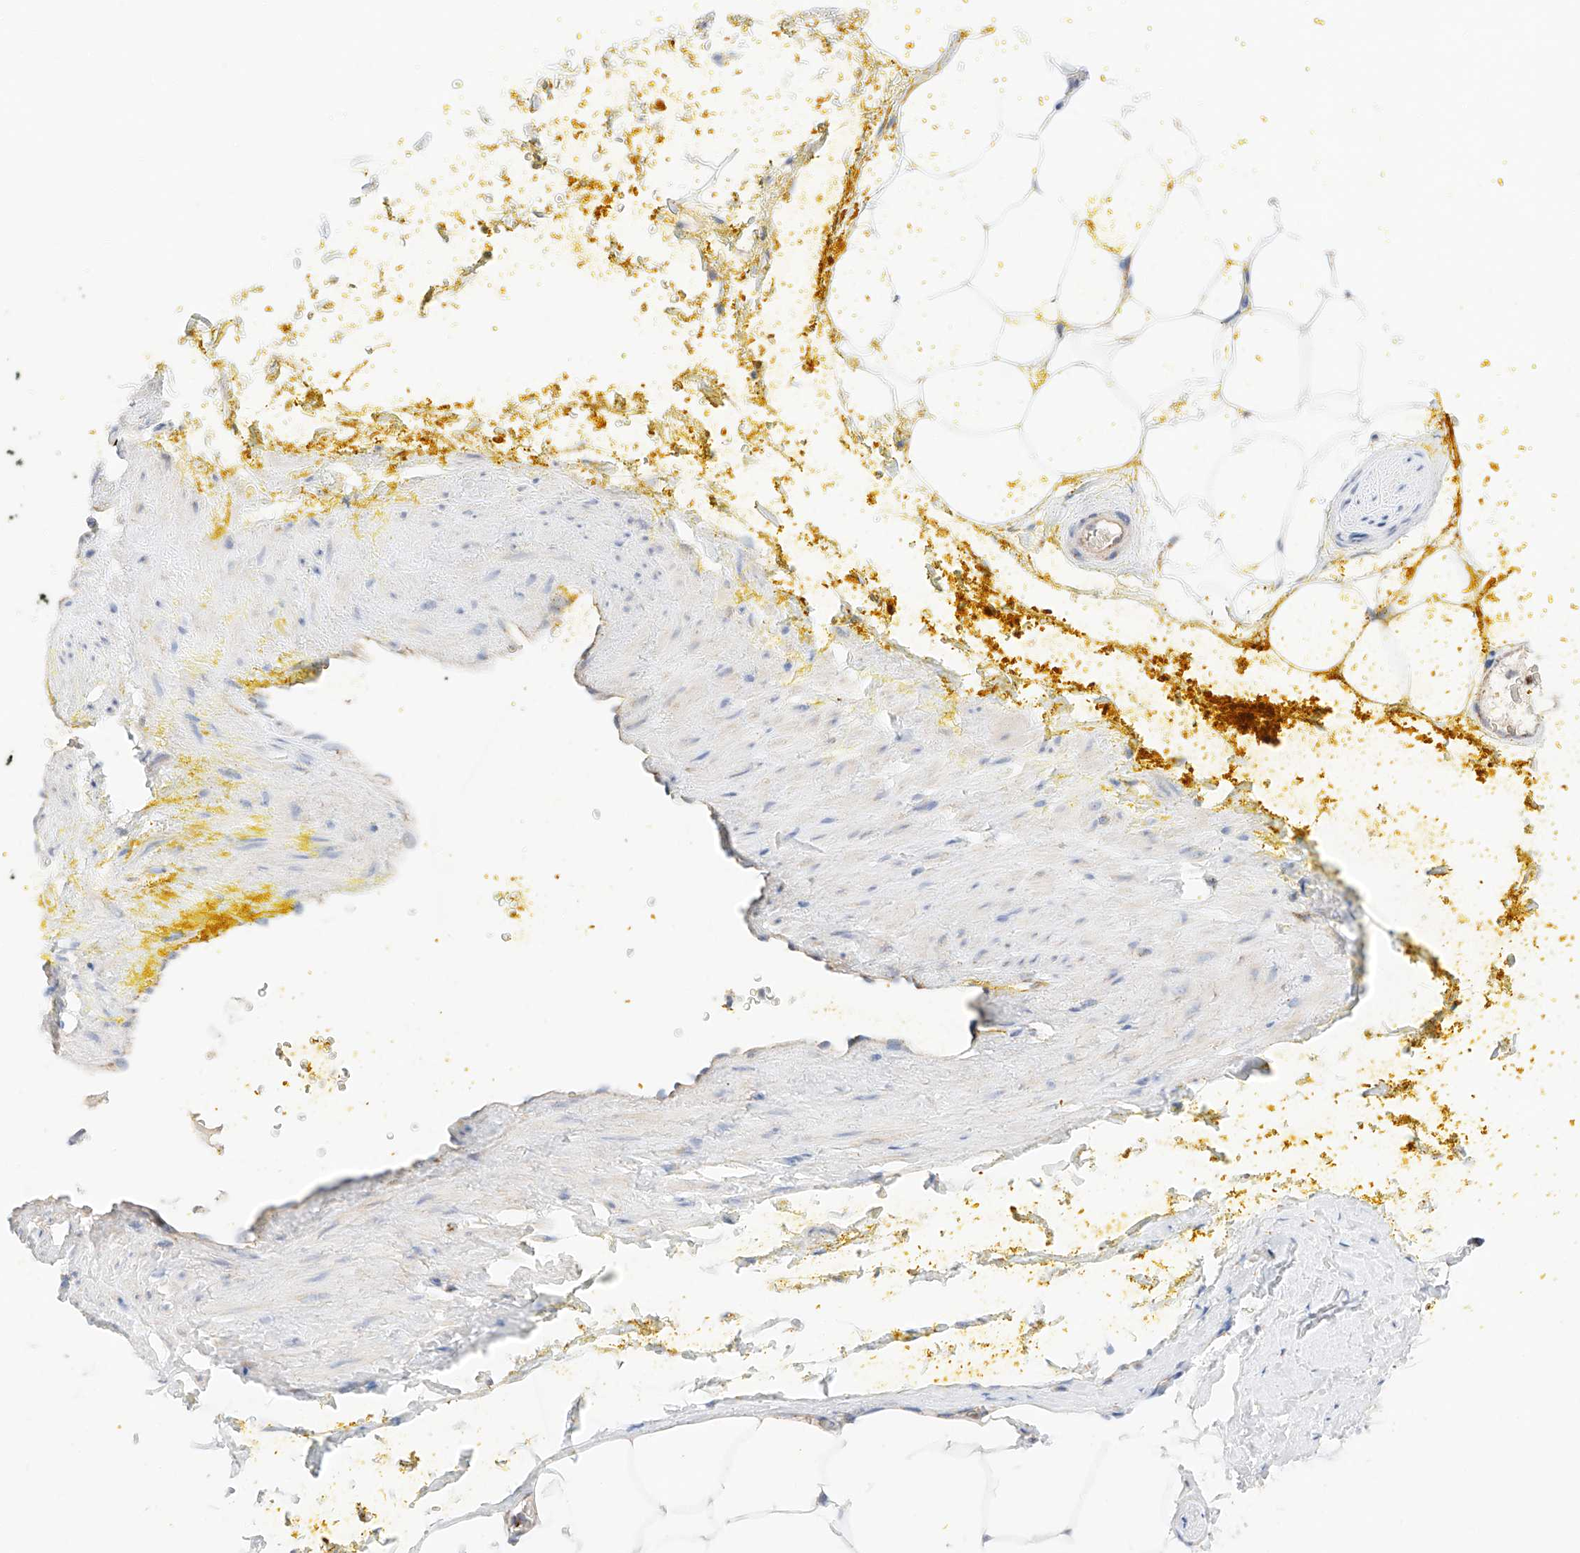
{"staining": {"intensity": "negative", "quantity": "none", "location": "none"}, "tissue": "adipose tissue", "cell_type": "Adipocytes", "image_type": "normal", "snomed": [{"axis": "morphology", "description": "Normal tissue, NOS"}, {"axis": "morphology", "description": "Adenocarcinoma, Low grade"}, {"axis": "topography", "description": "Prostate"}, {"axis": "topography", "description": "Peripheral nerve tissue"}], "caption": "This is a histopathology image of IHC staining of benign adipose tissue, which shows no staining in adipocytes. Nuclei are stained in blue.", "gene": "KTI12", "patient": {"sex": "male", "age": 63}}